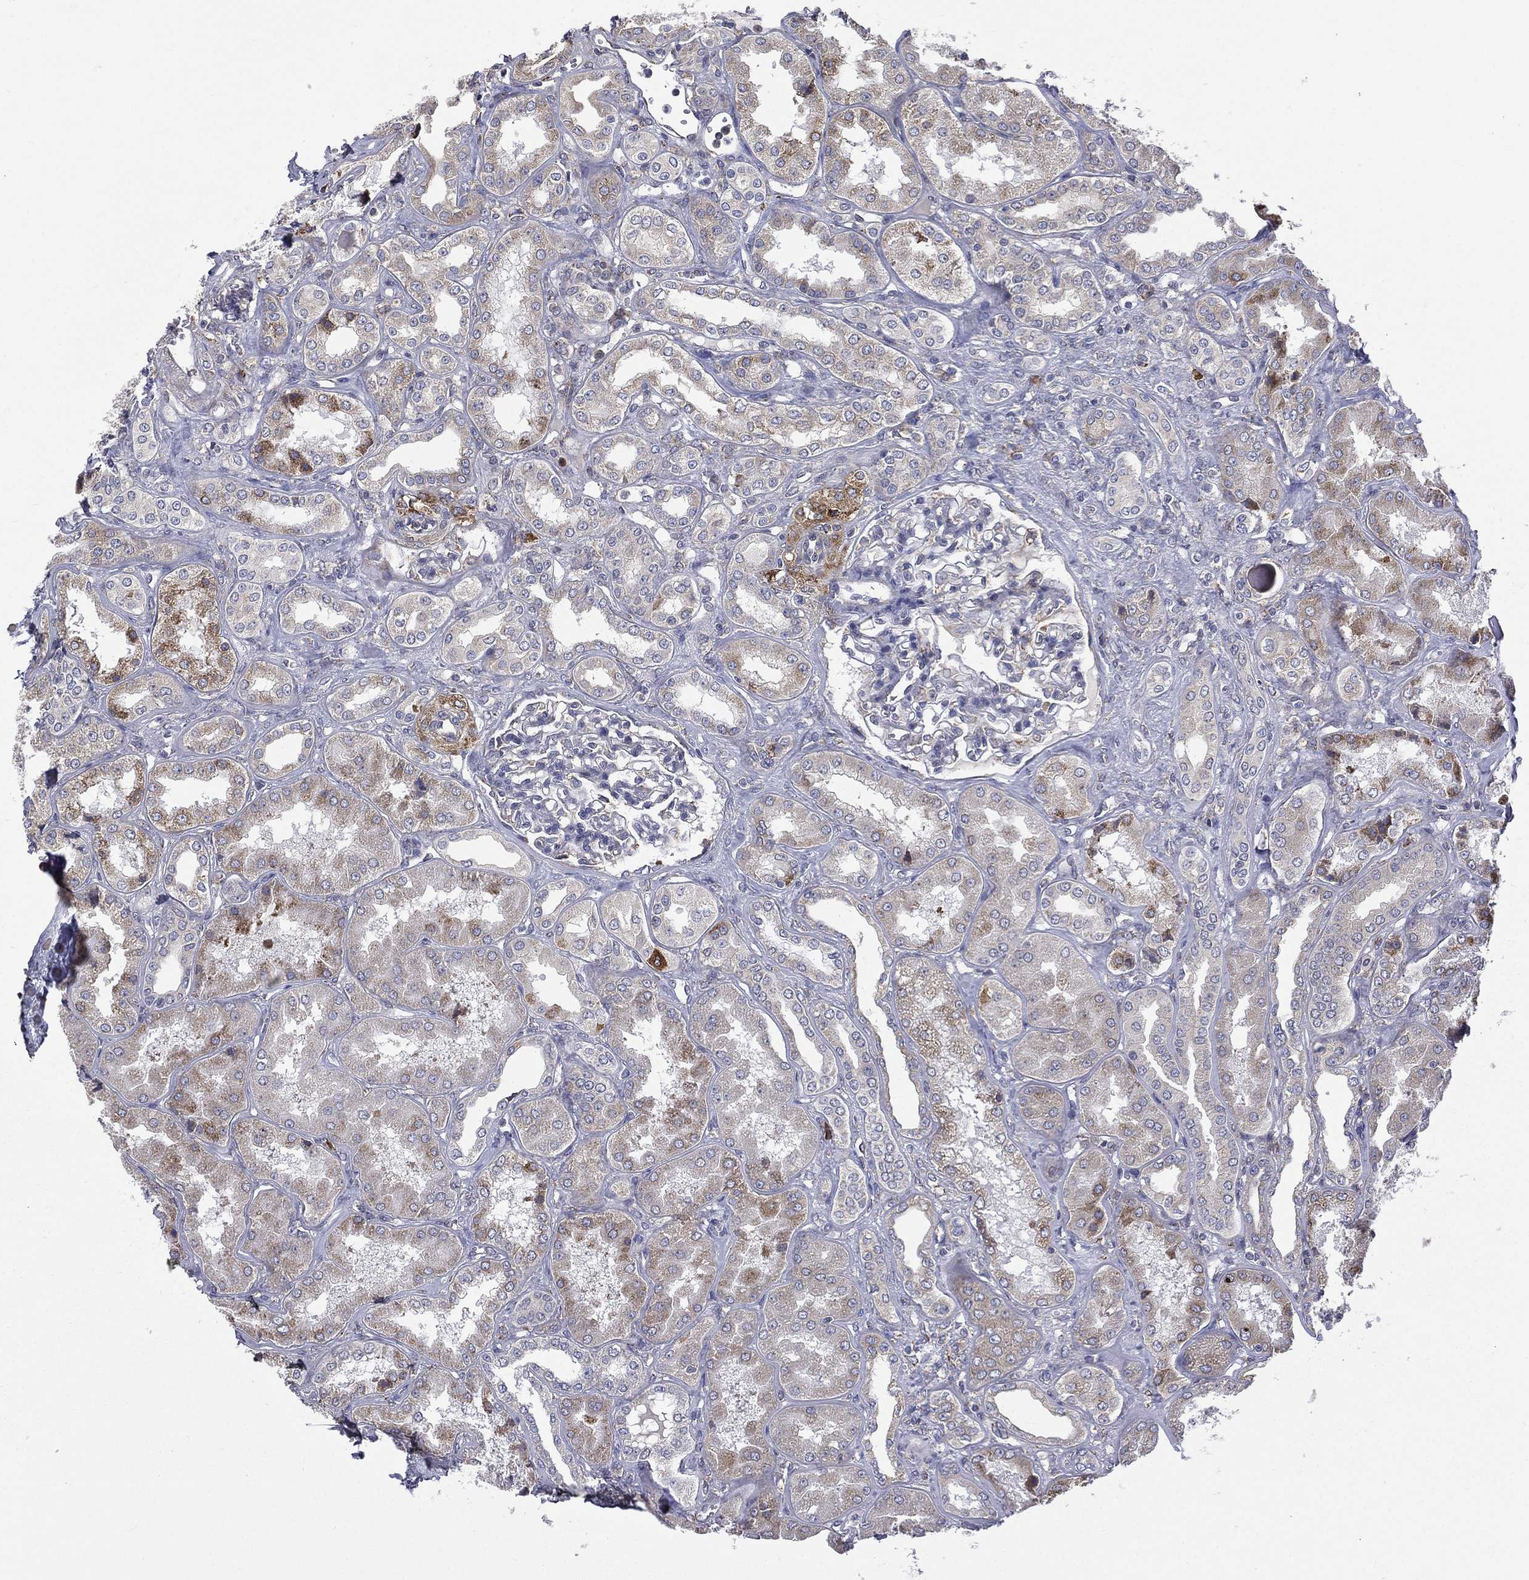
{"staining": {"intensity": "negative", "quantity": "none", "location": "none"}, "tissue": "kidney", "cell_type": "Cells in glomeruli", "image_type": "normal", "snomed": [{"axis": "morphology", "description": "Normal tissue, NOS"}, {"axis": "topography", "description": "Kidney"}], "caption": "Immunohistochemical staining of unremarkable human kidney demonstrates no significant positivity in cells in glomeruli. (Stains: DAB (3,3'-diaminobenzidine) immunohistochemistry with hematoxylin counter stain, Microscopy: brightfield microscopy at high magnification).", "gene": "C20orf96", "patient": {"sex": "female", "age": 56}}